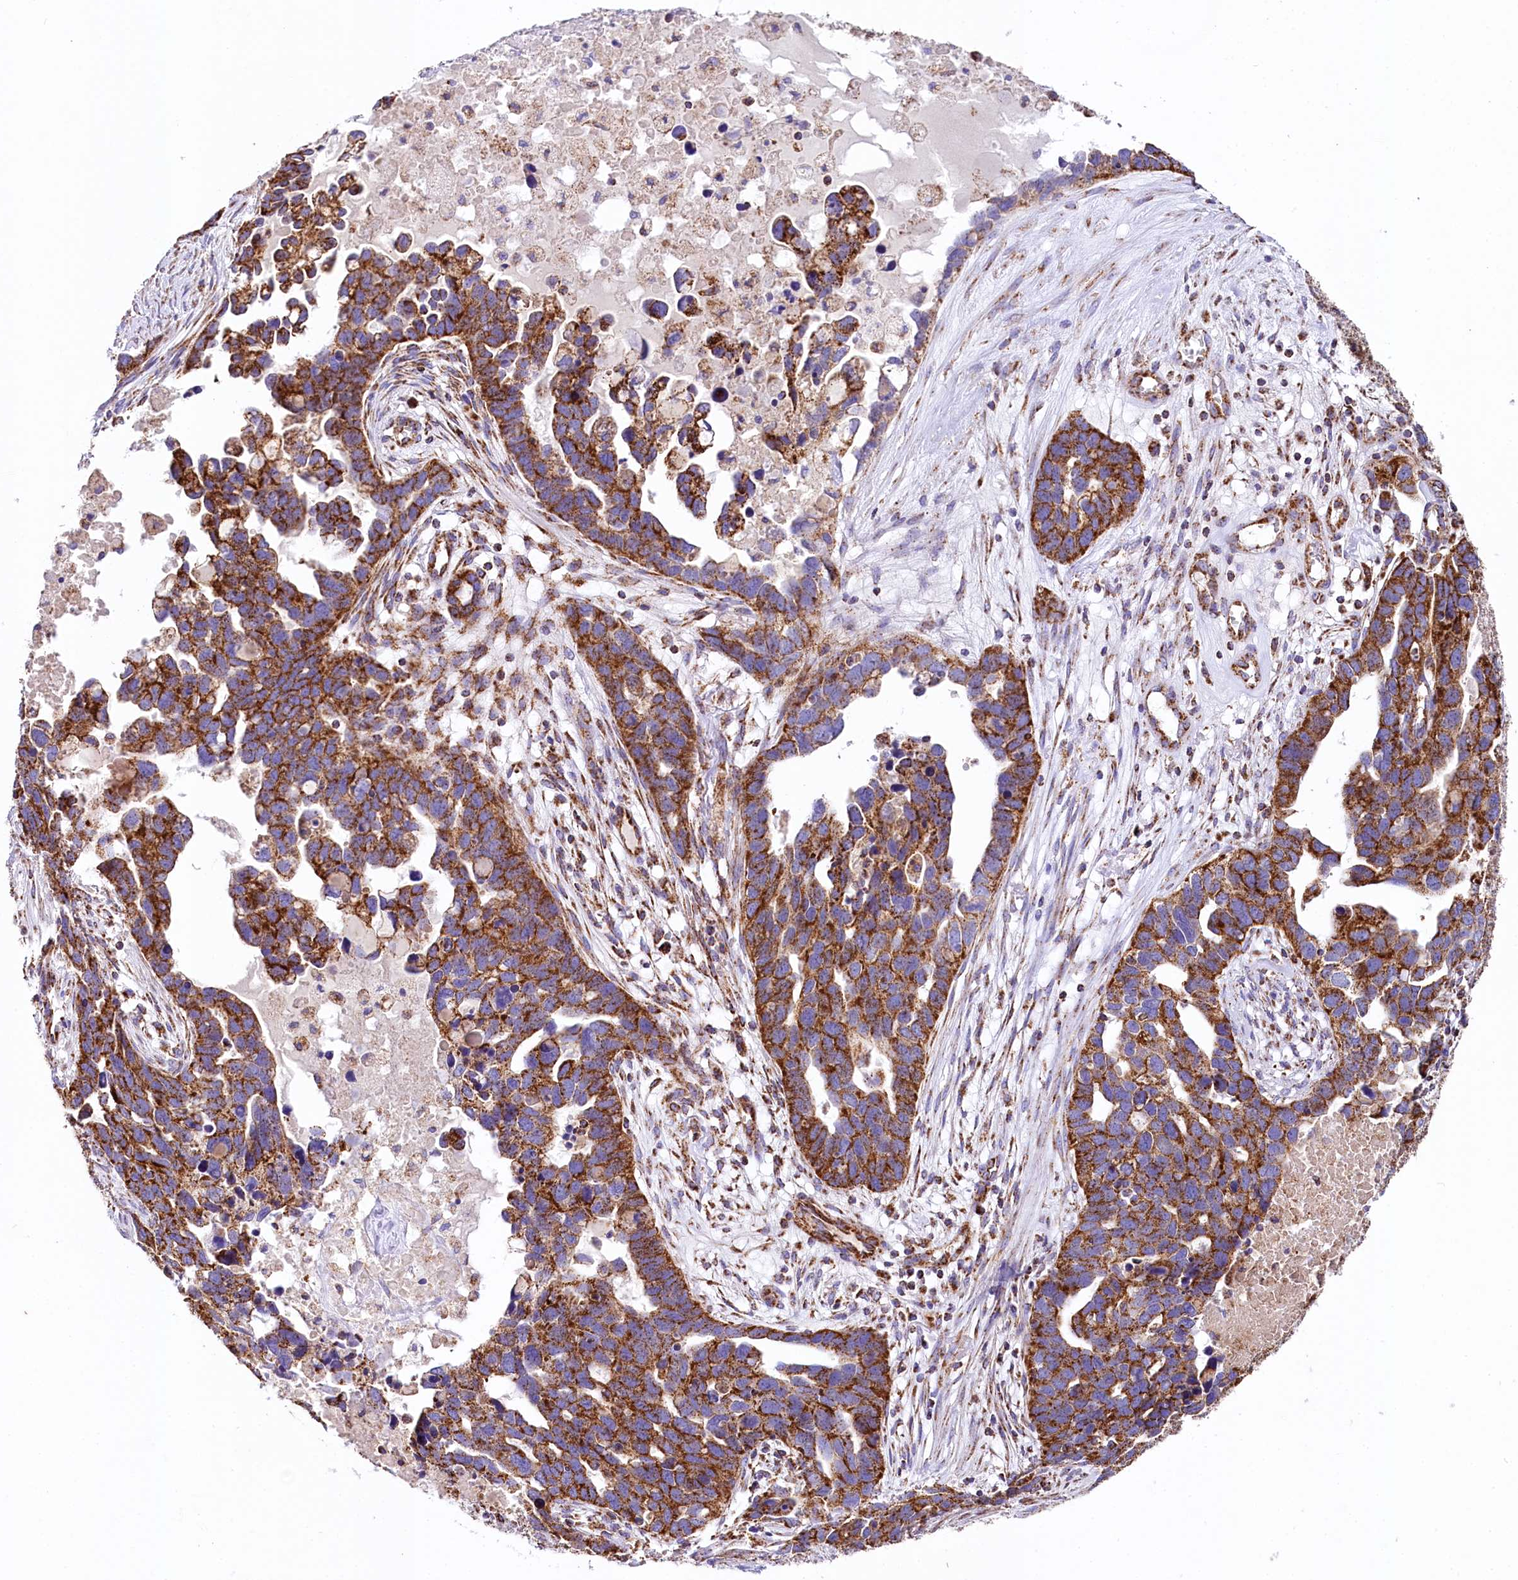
{"staining": {"intensity": "strong", "quantity": ">75%", "location": "cytoplasmic/membranous"}, "tissue": "ovarian cancer", "cell_type": "Tumor cells", "image_type": "cancer", "snomed": [{"axis": "morphology", "description": "Cystadenocarcinoma, serous, NOS"}, {"axis": "topography", "description": "Ovary"}], "caption": "Immunohistochemical staining of ovarian cancer displays strong cytoplasmic/membranous protein expression in about >75% of tumor cells.", "gene": "APLP2", "patient": {"sex": "female", "age": 54}}